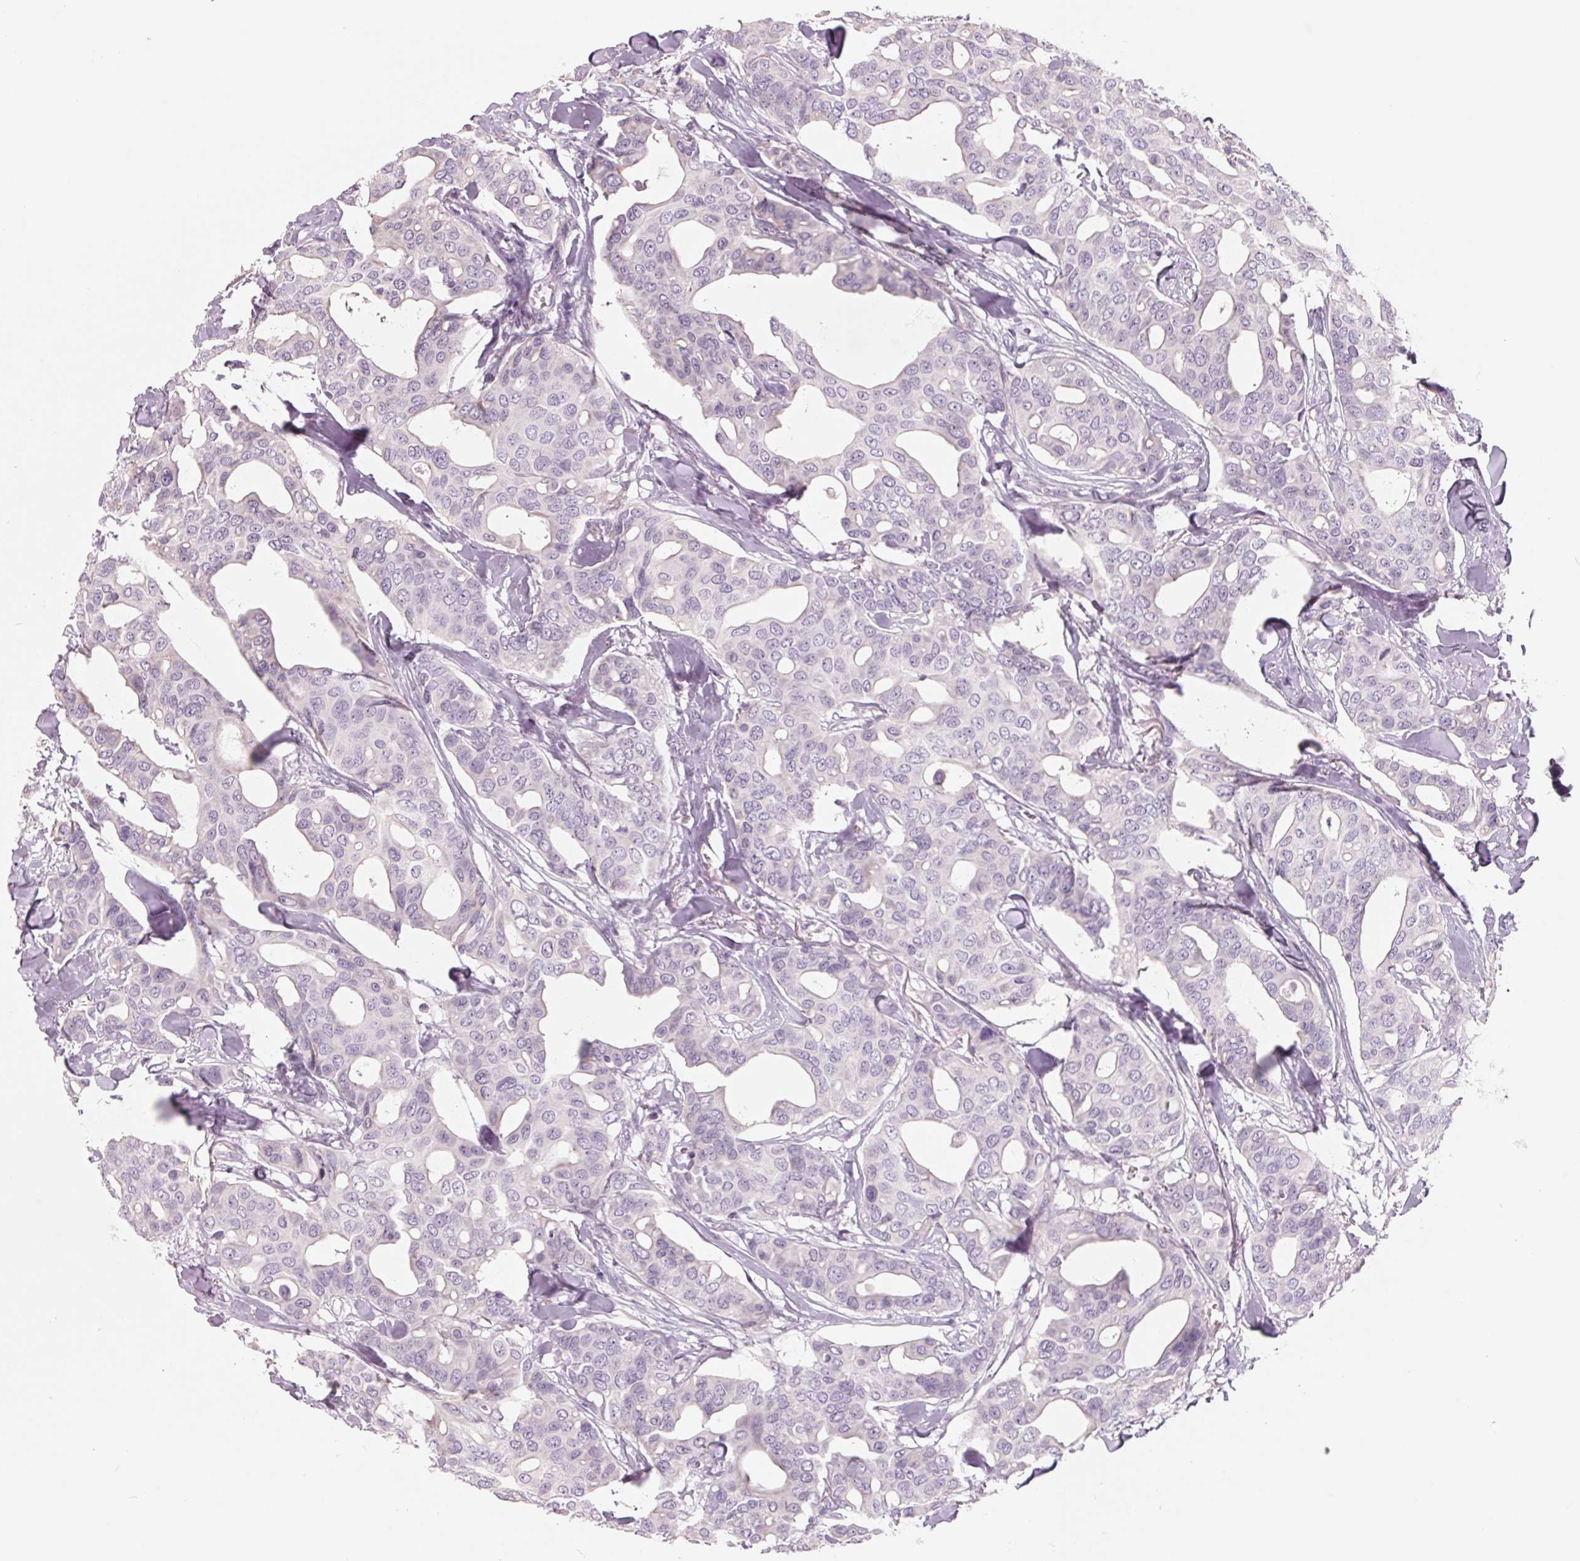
{"staining": {"intensity": "negative", "quantity": "none", "location": "none"}, "tissue": "breast cancer", "cell_type": "Tumor cells", "image_type": "cancer", "snomed": [{"axis": "morphology", "description": "Duct carcinoma"}, {"axis": "topography", "description": "Breast"}], "caption": "The IHC photomicrograph has no significant staining in tumor cells of intraductal carcinoma (breast) tissue.", "gene": "FTCD", "patient": {"sex": "female", "age": 54}}